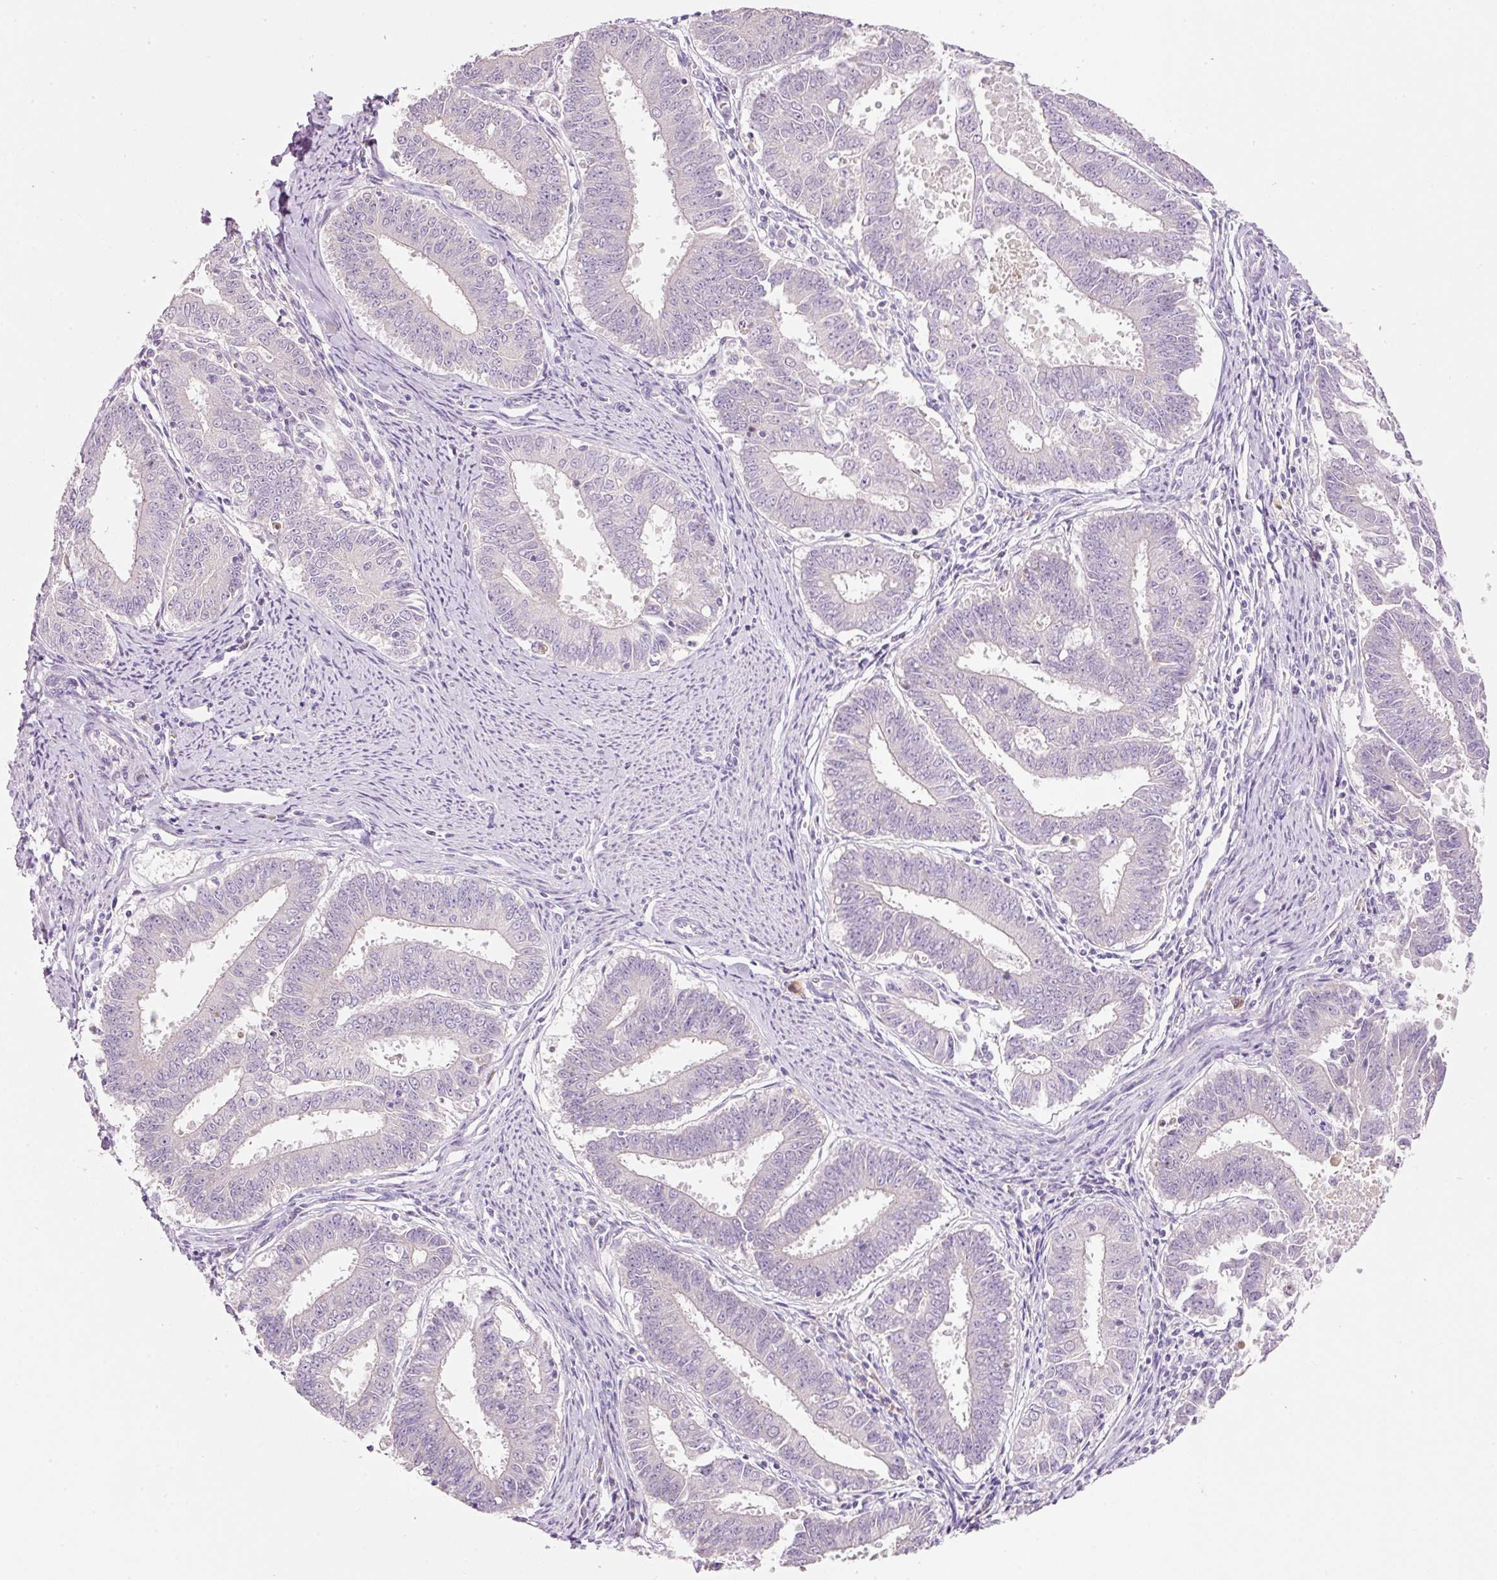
{"staining": {"intensity": "negative", "quantity": "none", "location": "none"}, "tissue": "endometrial cancer", "cell_type": "Tumor cells", "image_type": "cancer", "snomed": [{"axis": "morphology", "description": "Adenocarcinoma, NOS"}, {"axis": "topography", "description": "Endometrium"}], "caption": "There is no significant staining in tumor cells of adenocarcinoma (endometrial).", "gene": "TENT5C", "patient": {"sex": "female", "age": 73}}